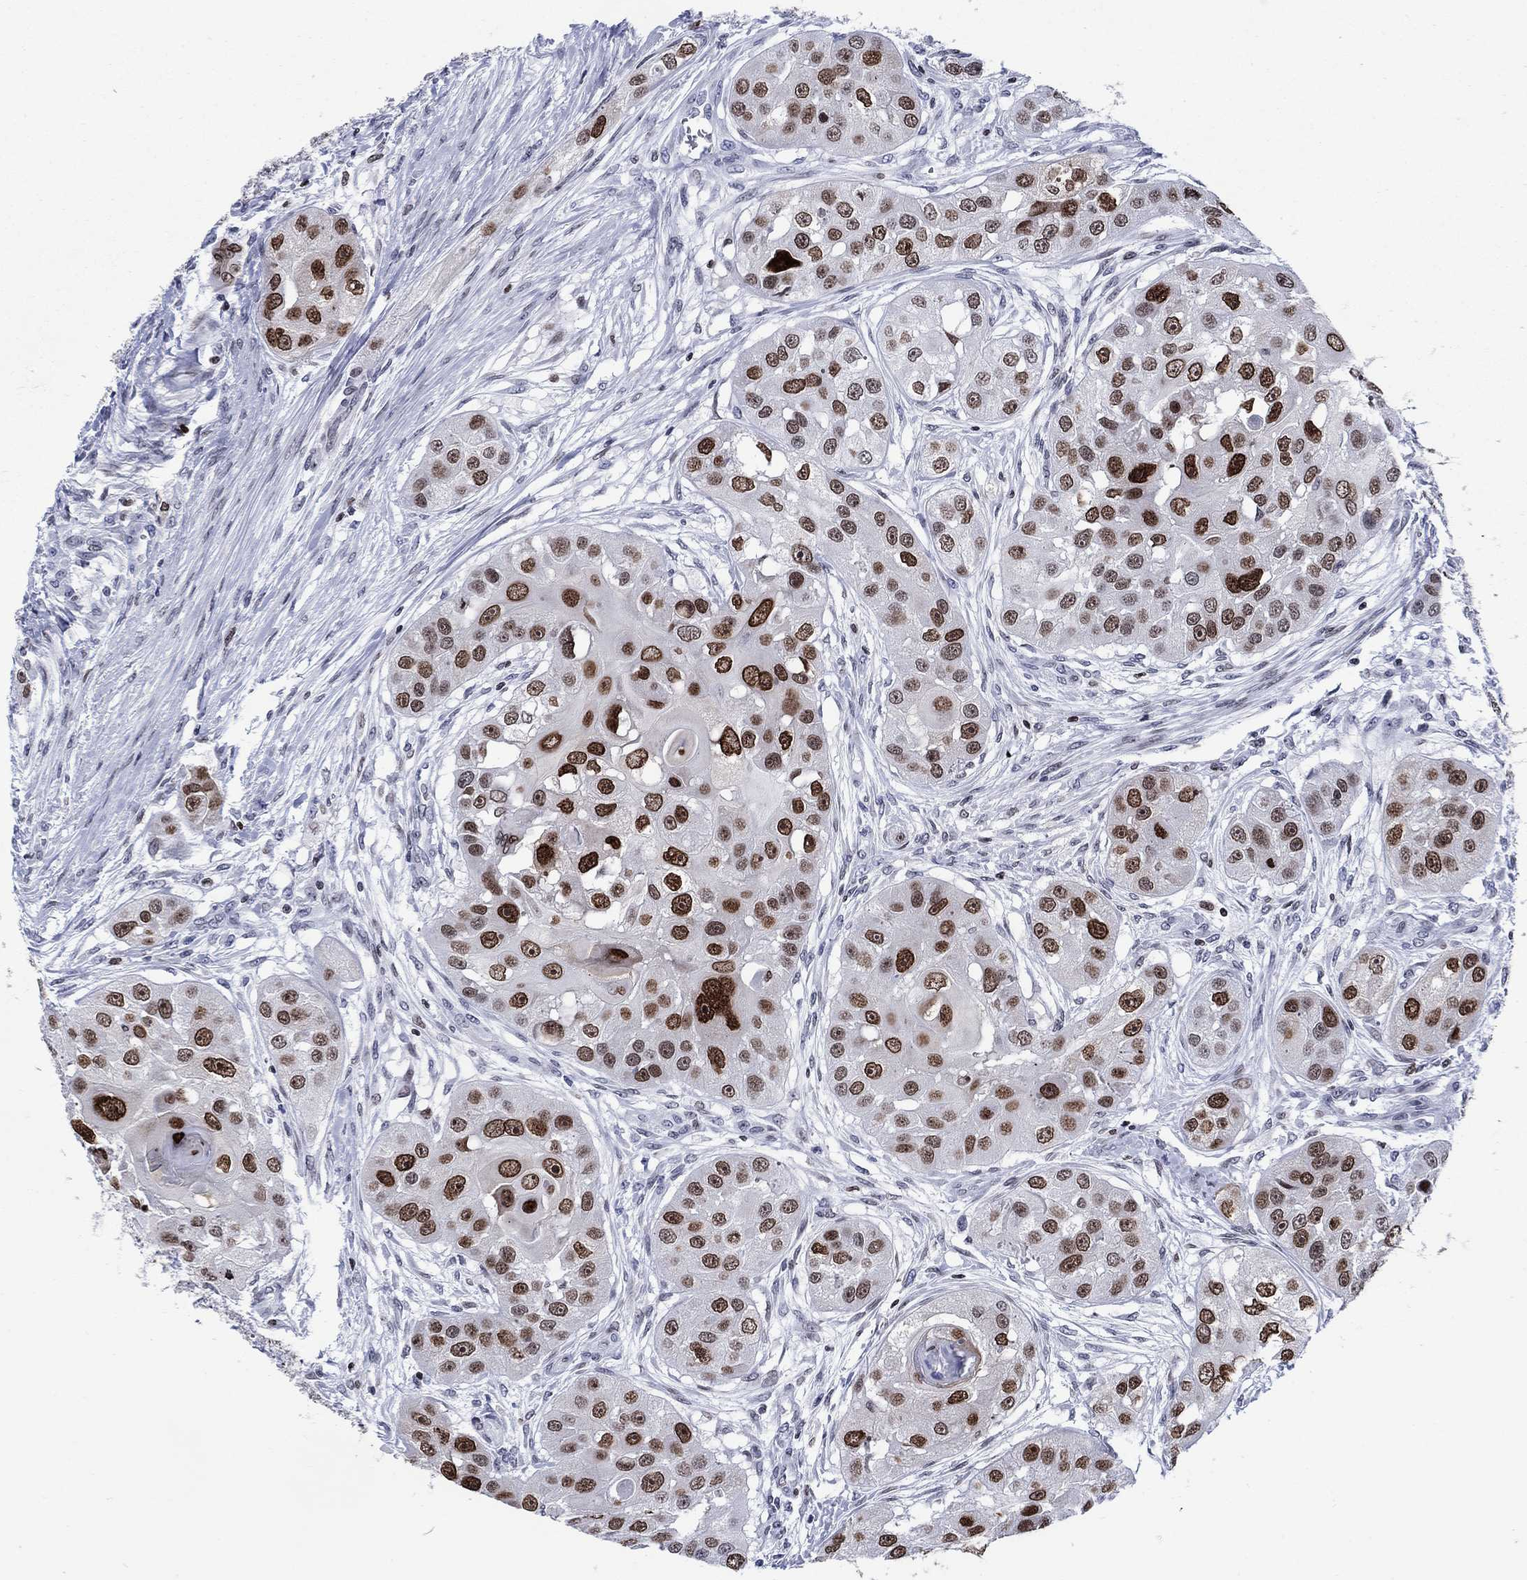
{"staining": {"intensity": "moderate", "quantity": "25%-75%", "location": "cytoplasmic/membranous,nuclear"}, "tissue": "head and neck cancer", "cell_type": "Tumor cells", "image_type": "cancer", "snomed": [{"axis": "morphology", "description": "Normal tissue, NOS"}, {"axis": "morphology", "description": "Squamous cell carcinoma, NOS"}, {"axis": "topography", "description": "Skeletal muscle"}, {"axis": "topography", "description": "Head-Neck"}], "caption": "Approximately 25%-75% of tumor cells in human squamous cell carcinoma (head and neck) show moderate cytoplasmic/membranous and nuclear protein staining as visualized by brown immunohistochemical staining.", "gene": "HMGA1", "patient": {"sex": "male", "age": 51}}